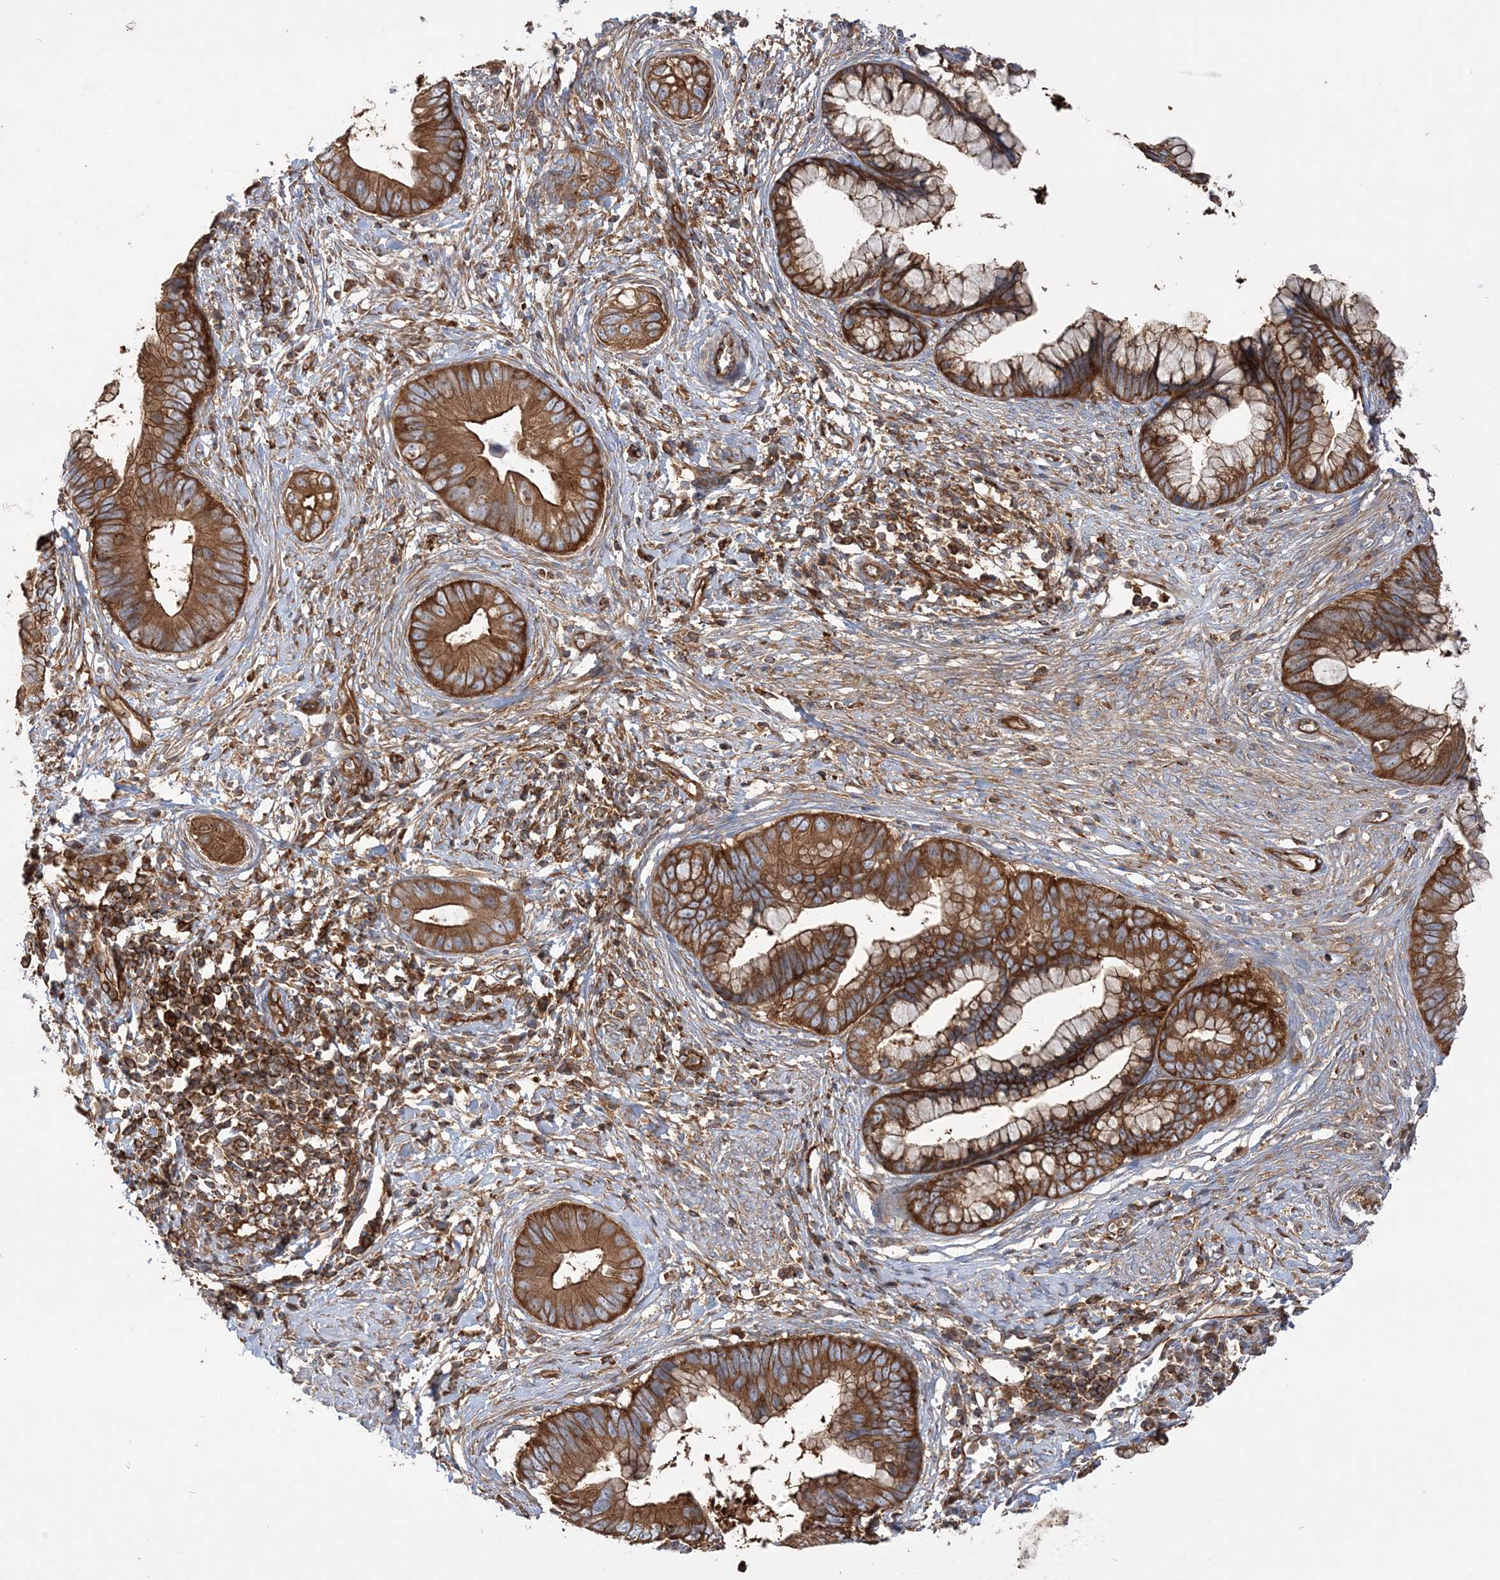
{"staining": {"intensity": "strong", "quantity": ">75%", "location": "cytoplasmic/membranous"}, "tissue": "cervical cancer", "cell_type": "Tumor cells", "image_type": "cancer", "snomed": [{"axis": "morphology", "description": "Adenocarcinoma, NOS"}, {"axis": "topography", "description": "Cervix"}], "caption": "Immunohistochemical staining of adenocarcinoma (cervical) demonstrates high levels of strong cytoplasmic/membranous protein positivity in about >75% of tumor cells.", "gene": "TBC1D5", "patient": {"sex": "female", "age": 44}}